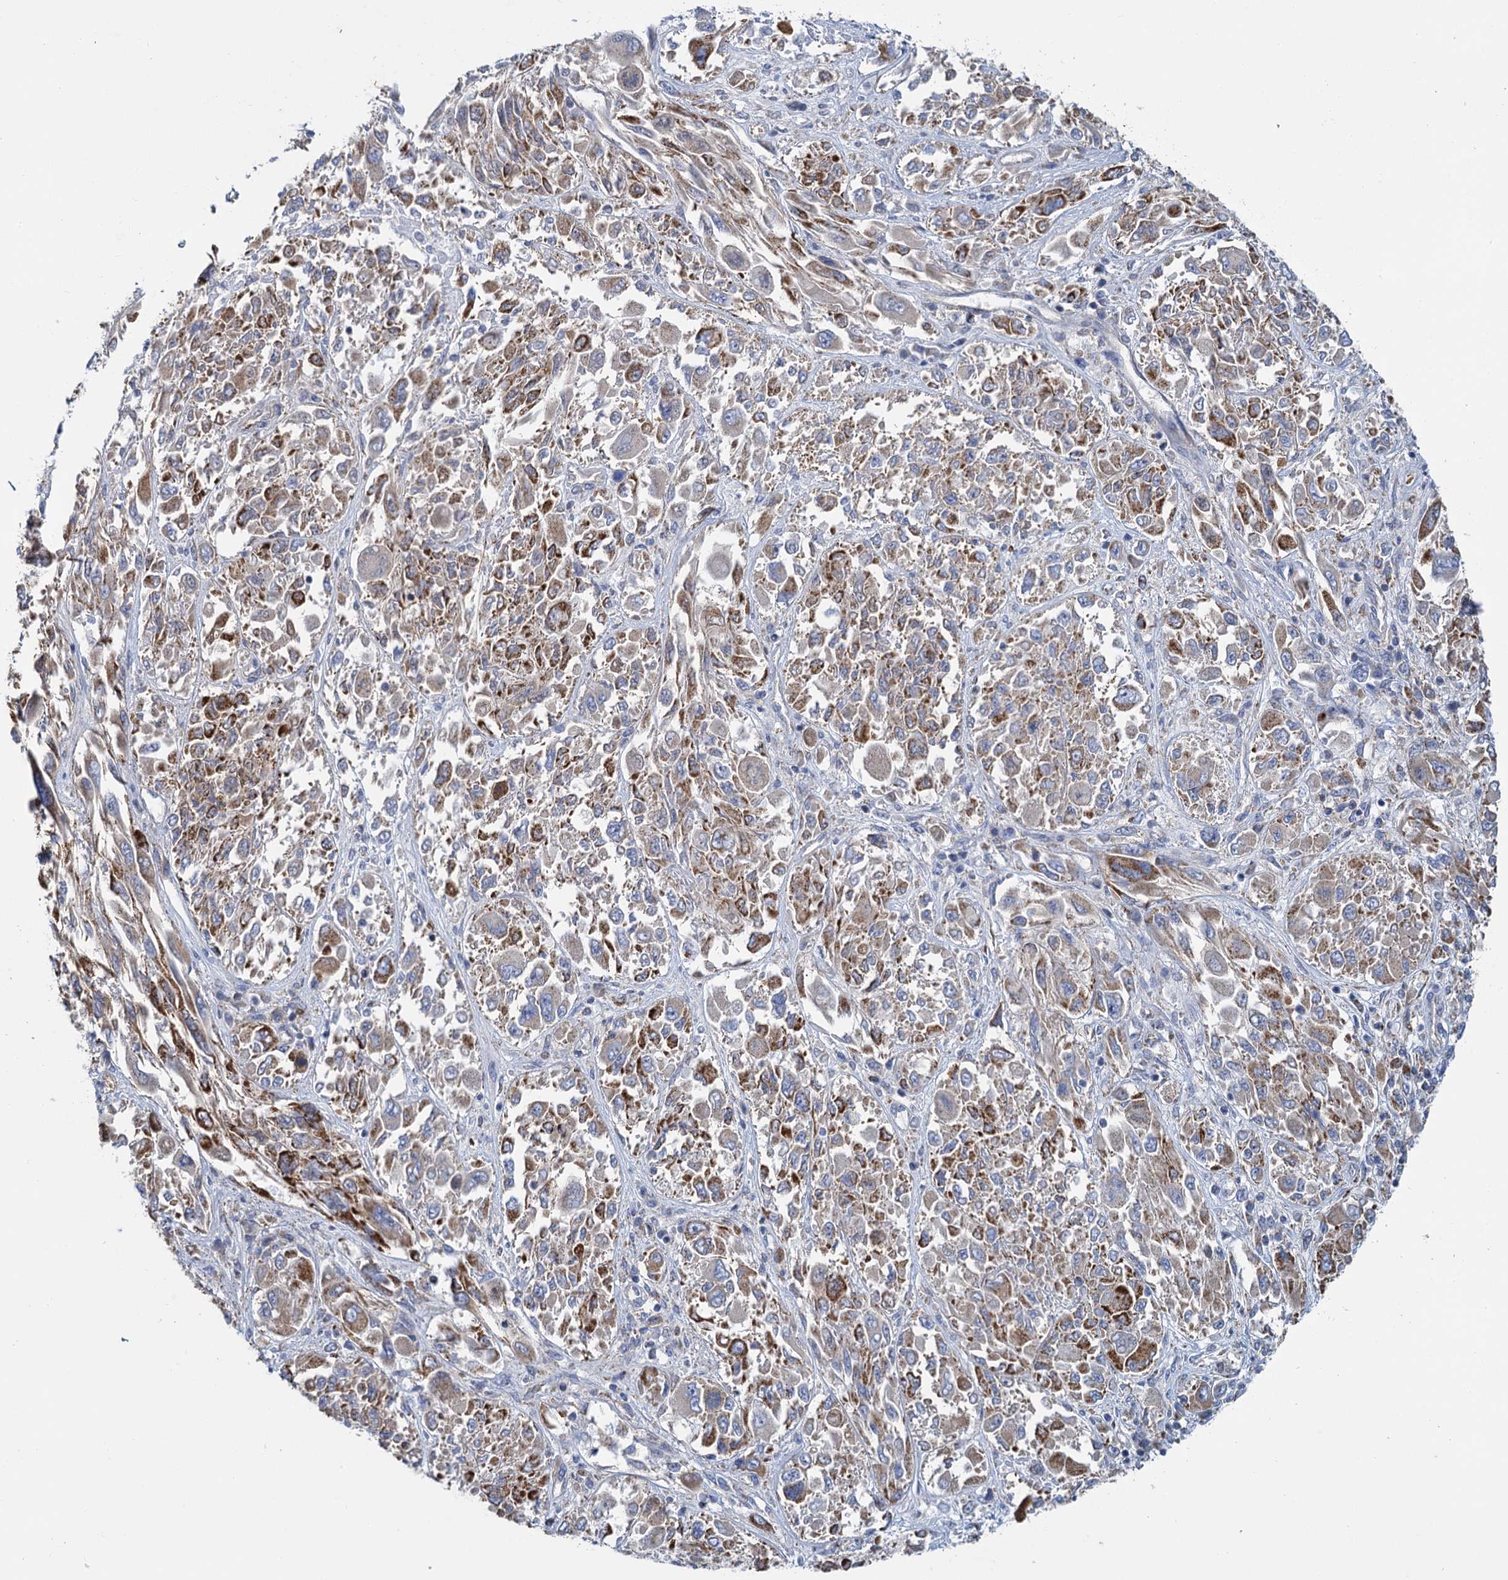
{"staining": {"intensity": "moderate", "quantity": ">75%", "location": "cytoplasmic/membranous"}, "tissue": "melanoma", "cell_type": "Tumor cells", "image_type": "cancer", "snomed": [{"axis": "morphology", "description": "Malignant melanoma, NOS"}, {"axis": "topography", "description": "Skin"}], "caption": "Malignant melanoma tissue reveals moderate cytoplasmic/membranous expression in approximately >75% of tumor cells", "gene": "CCP110", "patient": {"sex": "female", "age": 91}}